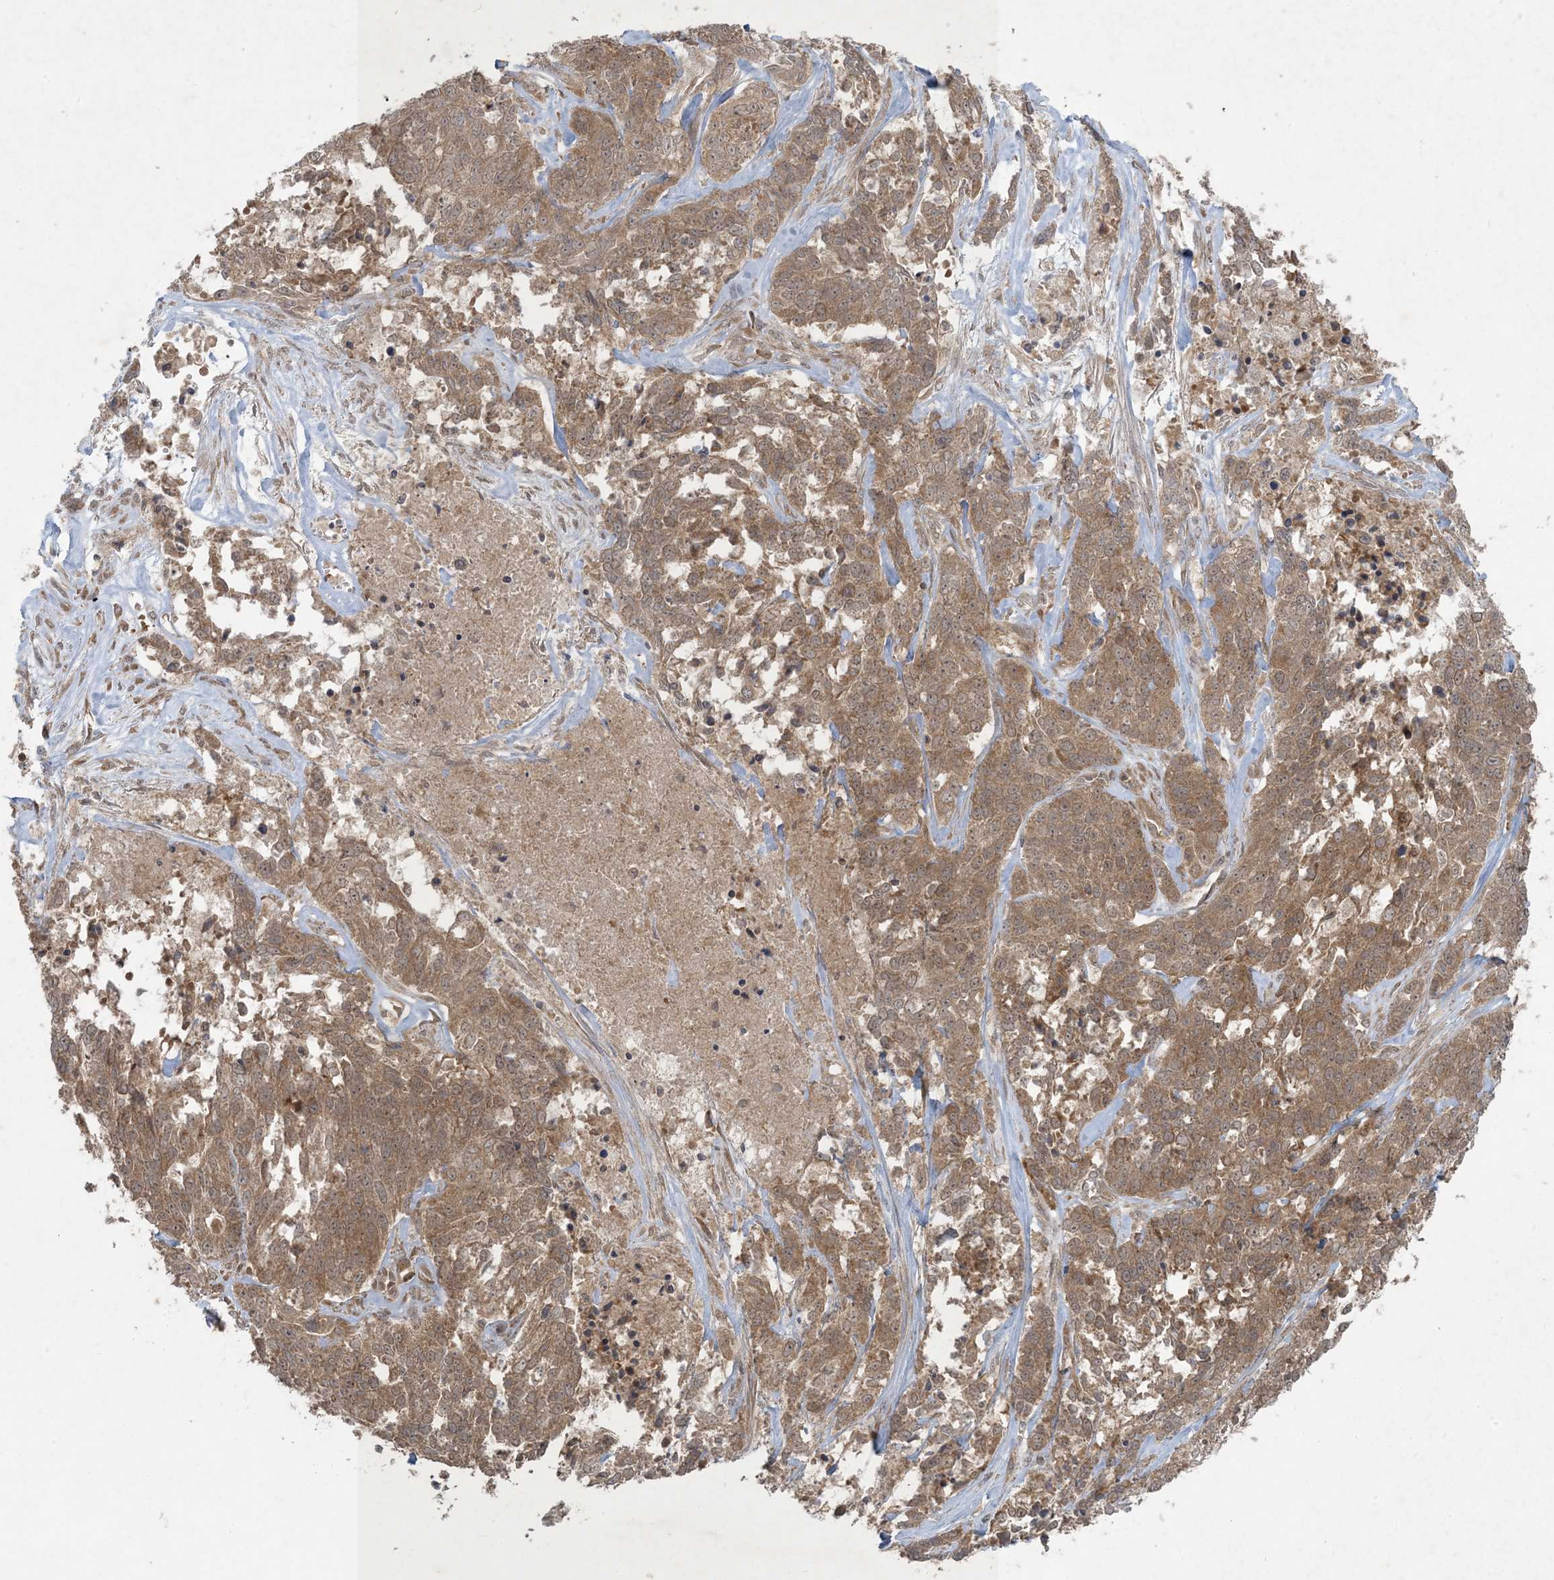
{"staining": {"intensity": "moderate", "quantity": ">75%", "location": "cytoplasmic/membranous,nuclear"}, "tissue": "ovarian cancer", "cell_type": "Tumor cells", "image_type": "cancer", "snomed": [{"axis": "morphology", "description": "Cystadenocarcinoma, serous, NOS"}, {"axis": "topography", "description": "Ovary"}], "caption": "IHC image of neoplastic tissue: serous cystadenocarcinoma (ovarian) stained using IHC shows medium levels of moderate protein expression localized specifically in the cytoplasmic/membranous and nuclear of tumor cells, appearing as a cytoplasmic/membranous and nuclear brown color.", "gene": "NRBP2", "patient": {"sex": "female", "age": 44}}